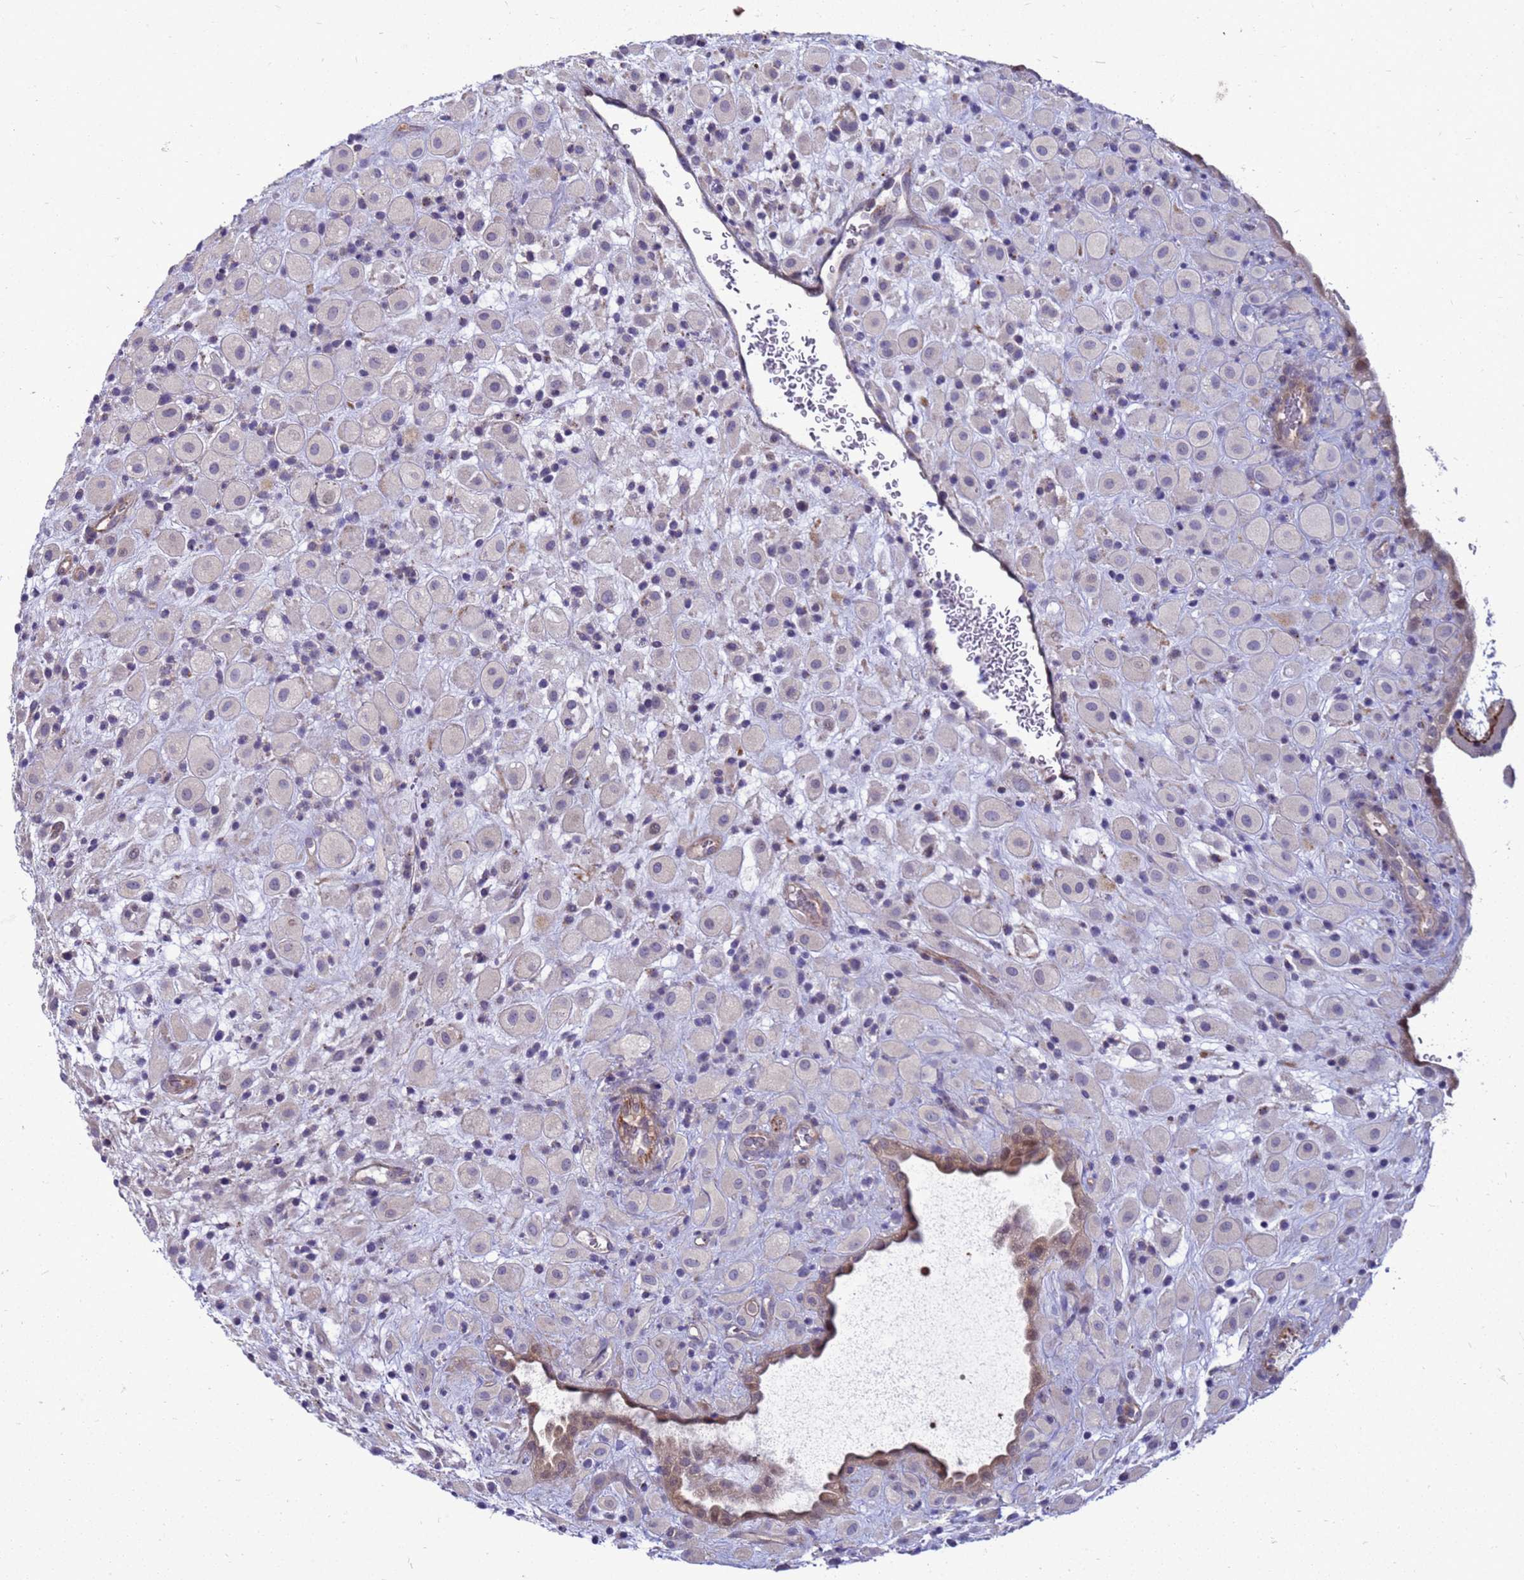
{"staining": {"intensity": "moderate", "quantity": "<25%", "location": "cytoplasmic/membranous,nuclear"}, "tissue": "placenta", "cell_type": "Decidual cells", "image_type": "normal", "snomed": [{"axis": "morphology", "description": "Normal tissue, NOS"}, {"axis": "topography", "description": "Placenta"}], "caption": "About <25% of decidual cells in benign human placenta show moderate cytoplasmic/membranous,nuclear protein staining as visualized by brown immunohistochemical staining.", "gene": "ENOPH1", "patient": {"sex": "female", "age": 35}}